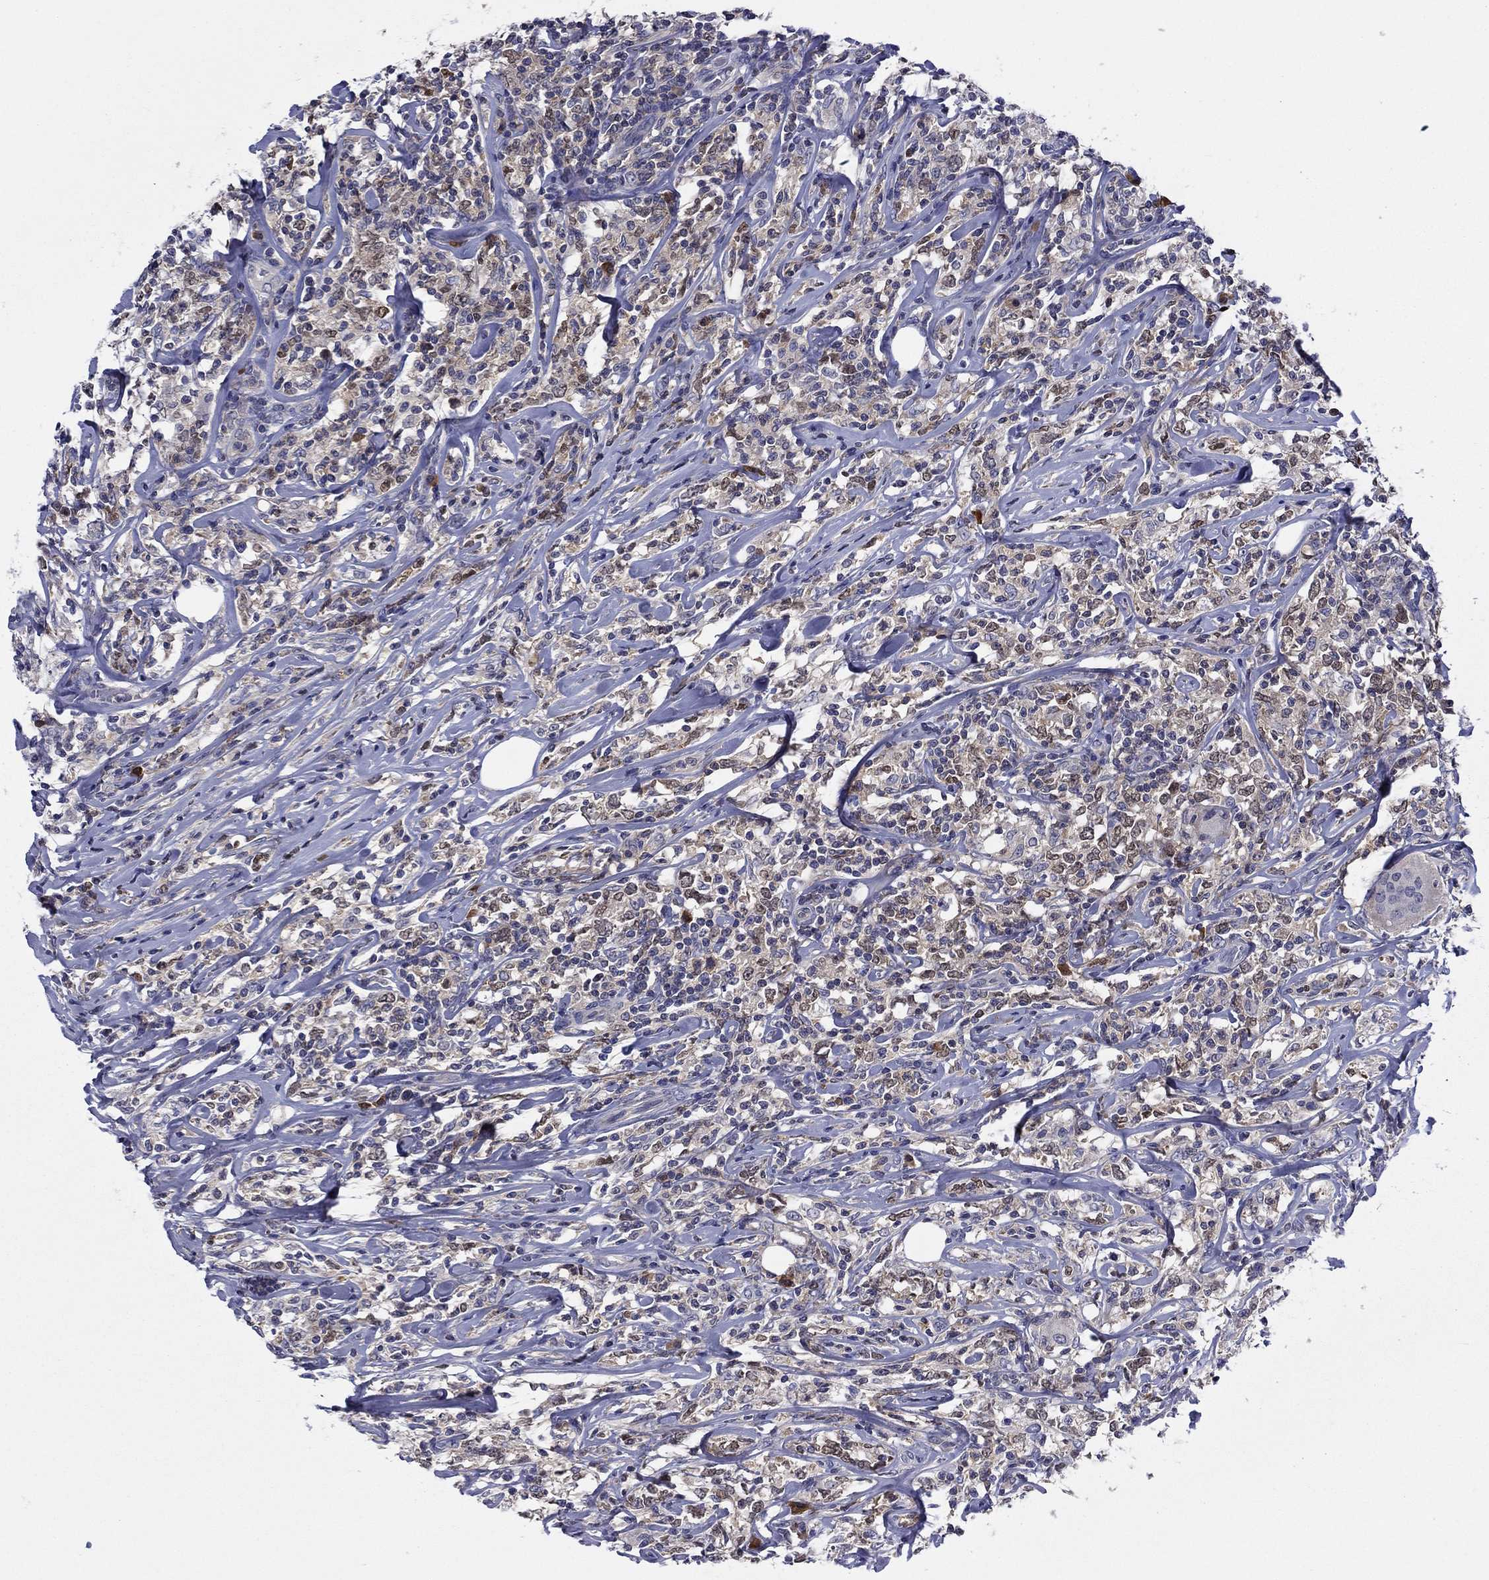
{"staining": {"intensity": "negative", "quantity": "none", "location": "none"}, "tissue": "lymphoma", "cell_type": "Tumor cells", "image_type": "cancer", "snomed": [{"axis": "morphology", "description": "Malignant lymphoma, non-Hodgkin's type, High grade"}, {"axis": "topography", "description": "Lymph node"}], "caption": "High-grade malignant lymphoma, non-Hodgkin's type was stained to show a protein in brown. There is no significant staining in tumor cells.", "gene": "POU2F2", "patient": {"sex": "female", "age": 84}}